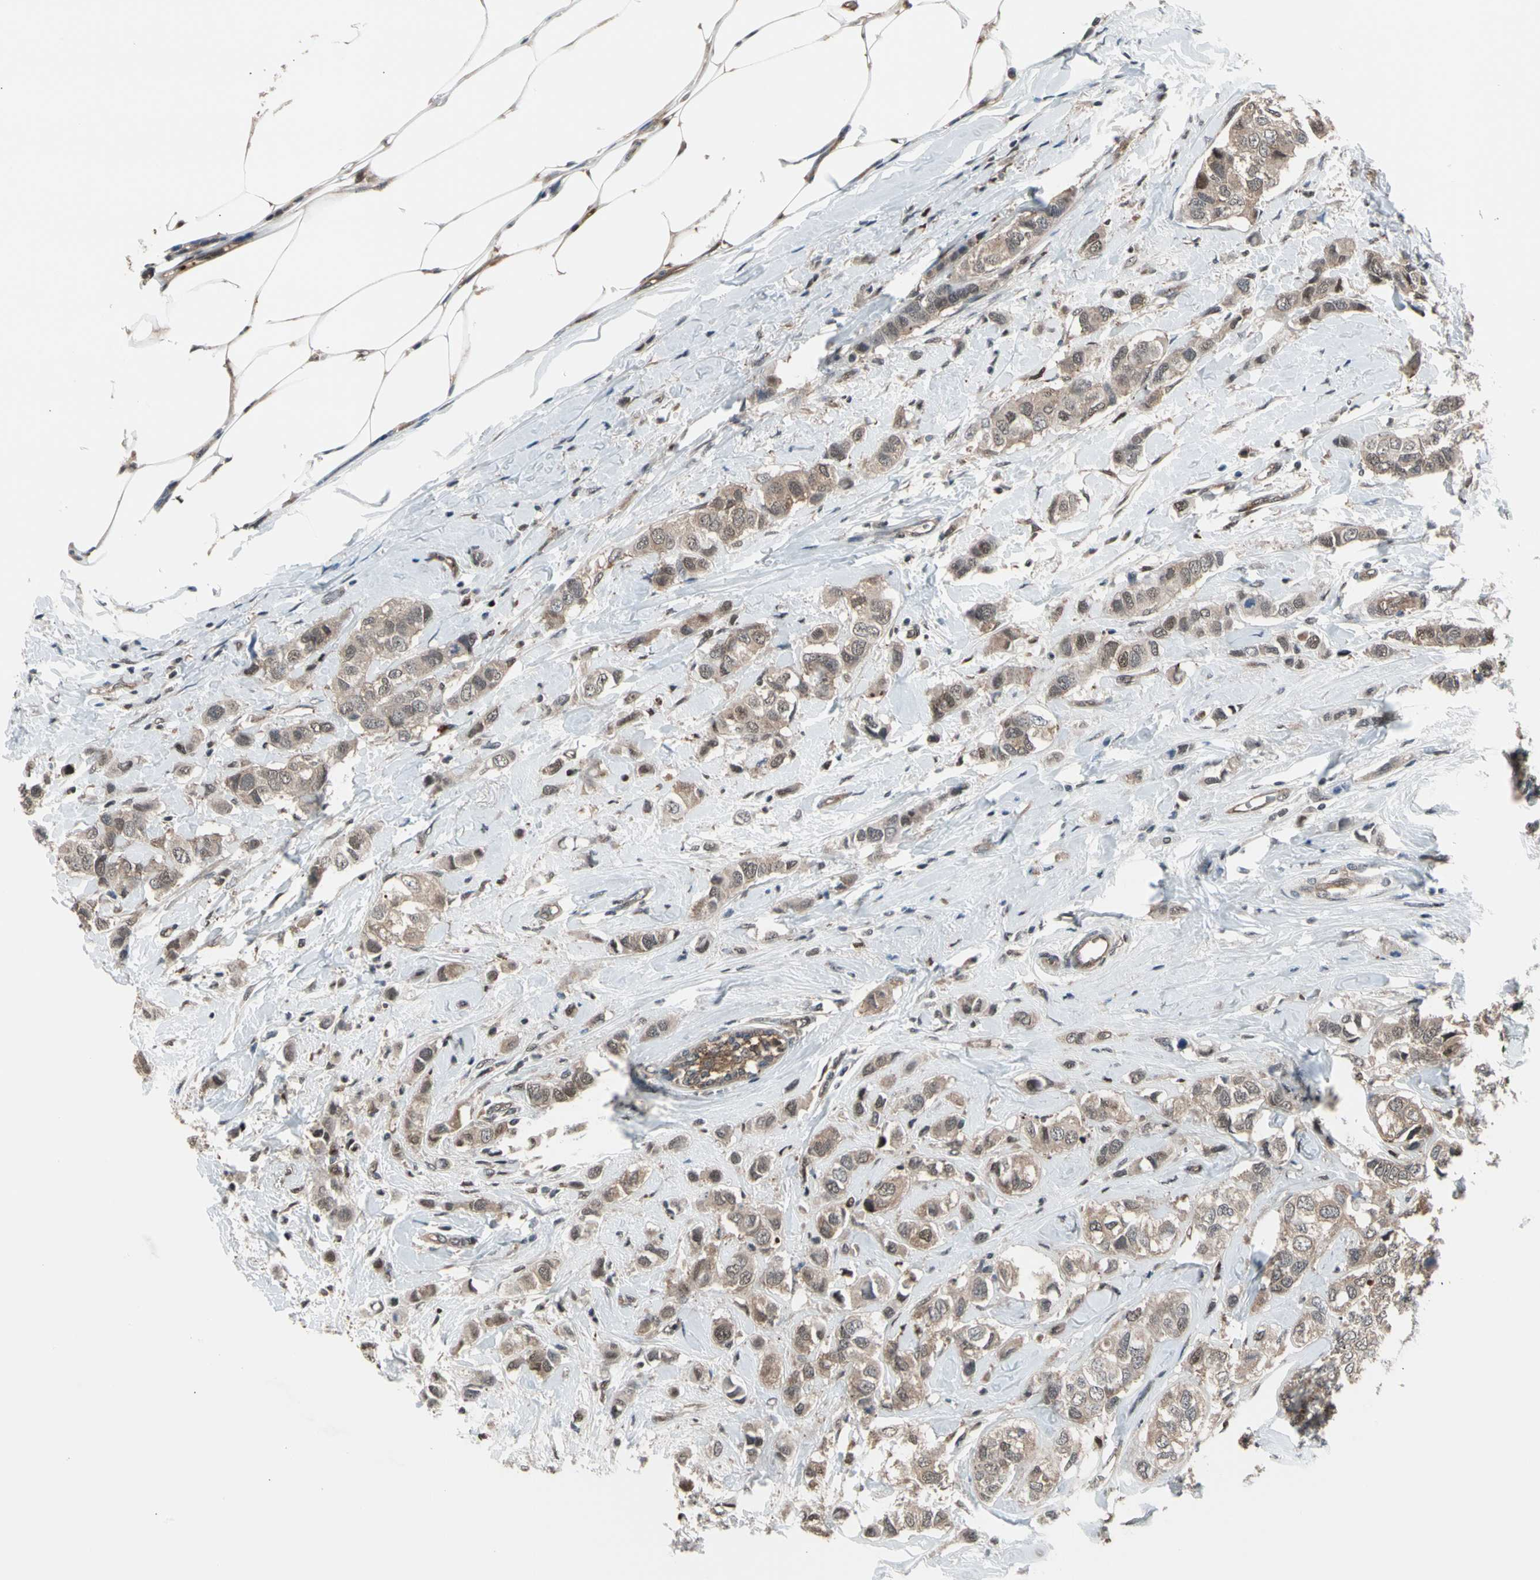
{"staining": {"intensity": "moderate", "quantity": ">75%", "location": "cytoplasmic/membranous,nuclear"}, "tissue": "breast cancer", "cell_type": "Tumor cells", "image_type": "cancer", "snomed": [{"axis": "morphology", "description": "Duct carcinoma"}, {"axis": "topography", "description": "Breast"}], "caption": "Immunohistochemical staining of human breast invasive ductal carcinoma demonstrates moderate cytoplasmic/membranous and nuclear protein expression in approximately >75% of tumor cells.", "gene": "PSMA2", "patient": {"sex": "female", "age": 50}}